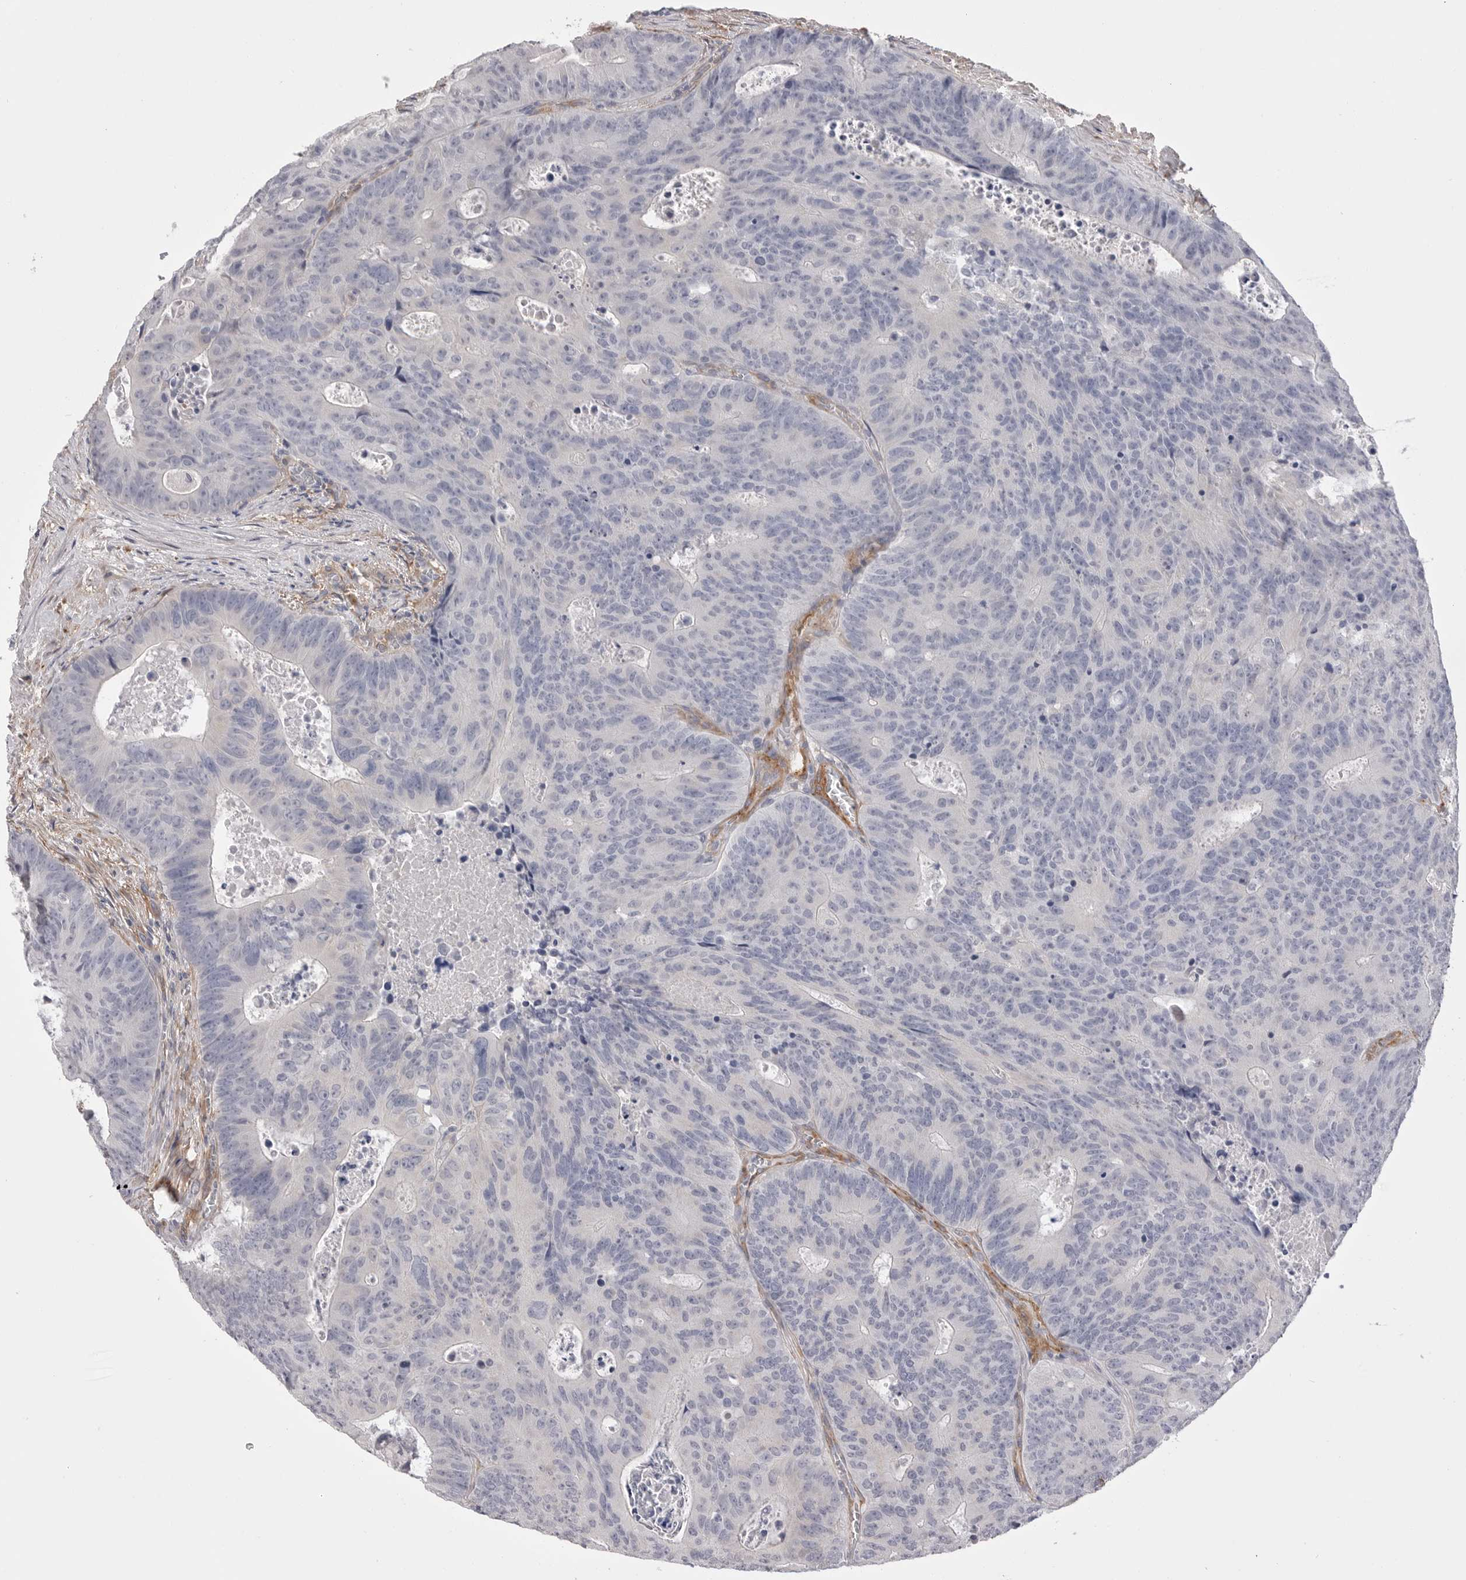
{"staining": {"intensity": "negative", "quantity": "none", "location": "none"}, "tissue": "colorectal cancer", "cell_type": "Tumor cells", "image_type": "cancer", "snomed": [{"axis": "morphology", "description": "Adenocarcinoma, NOS"}, {"axis": "topography", "description": "Colon"}], "caption": "A photomicrograph of human colorectal cancer (adenocarcinoma) is negative for staining in tumor cells. (DAB immunohistochemistry visualized using brightfield microscopy, high magnification).", "gene": "AKAP12", "patient": {"sex": "male", "age": 87}}